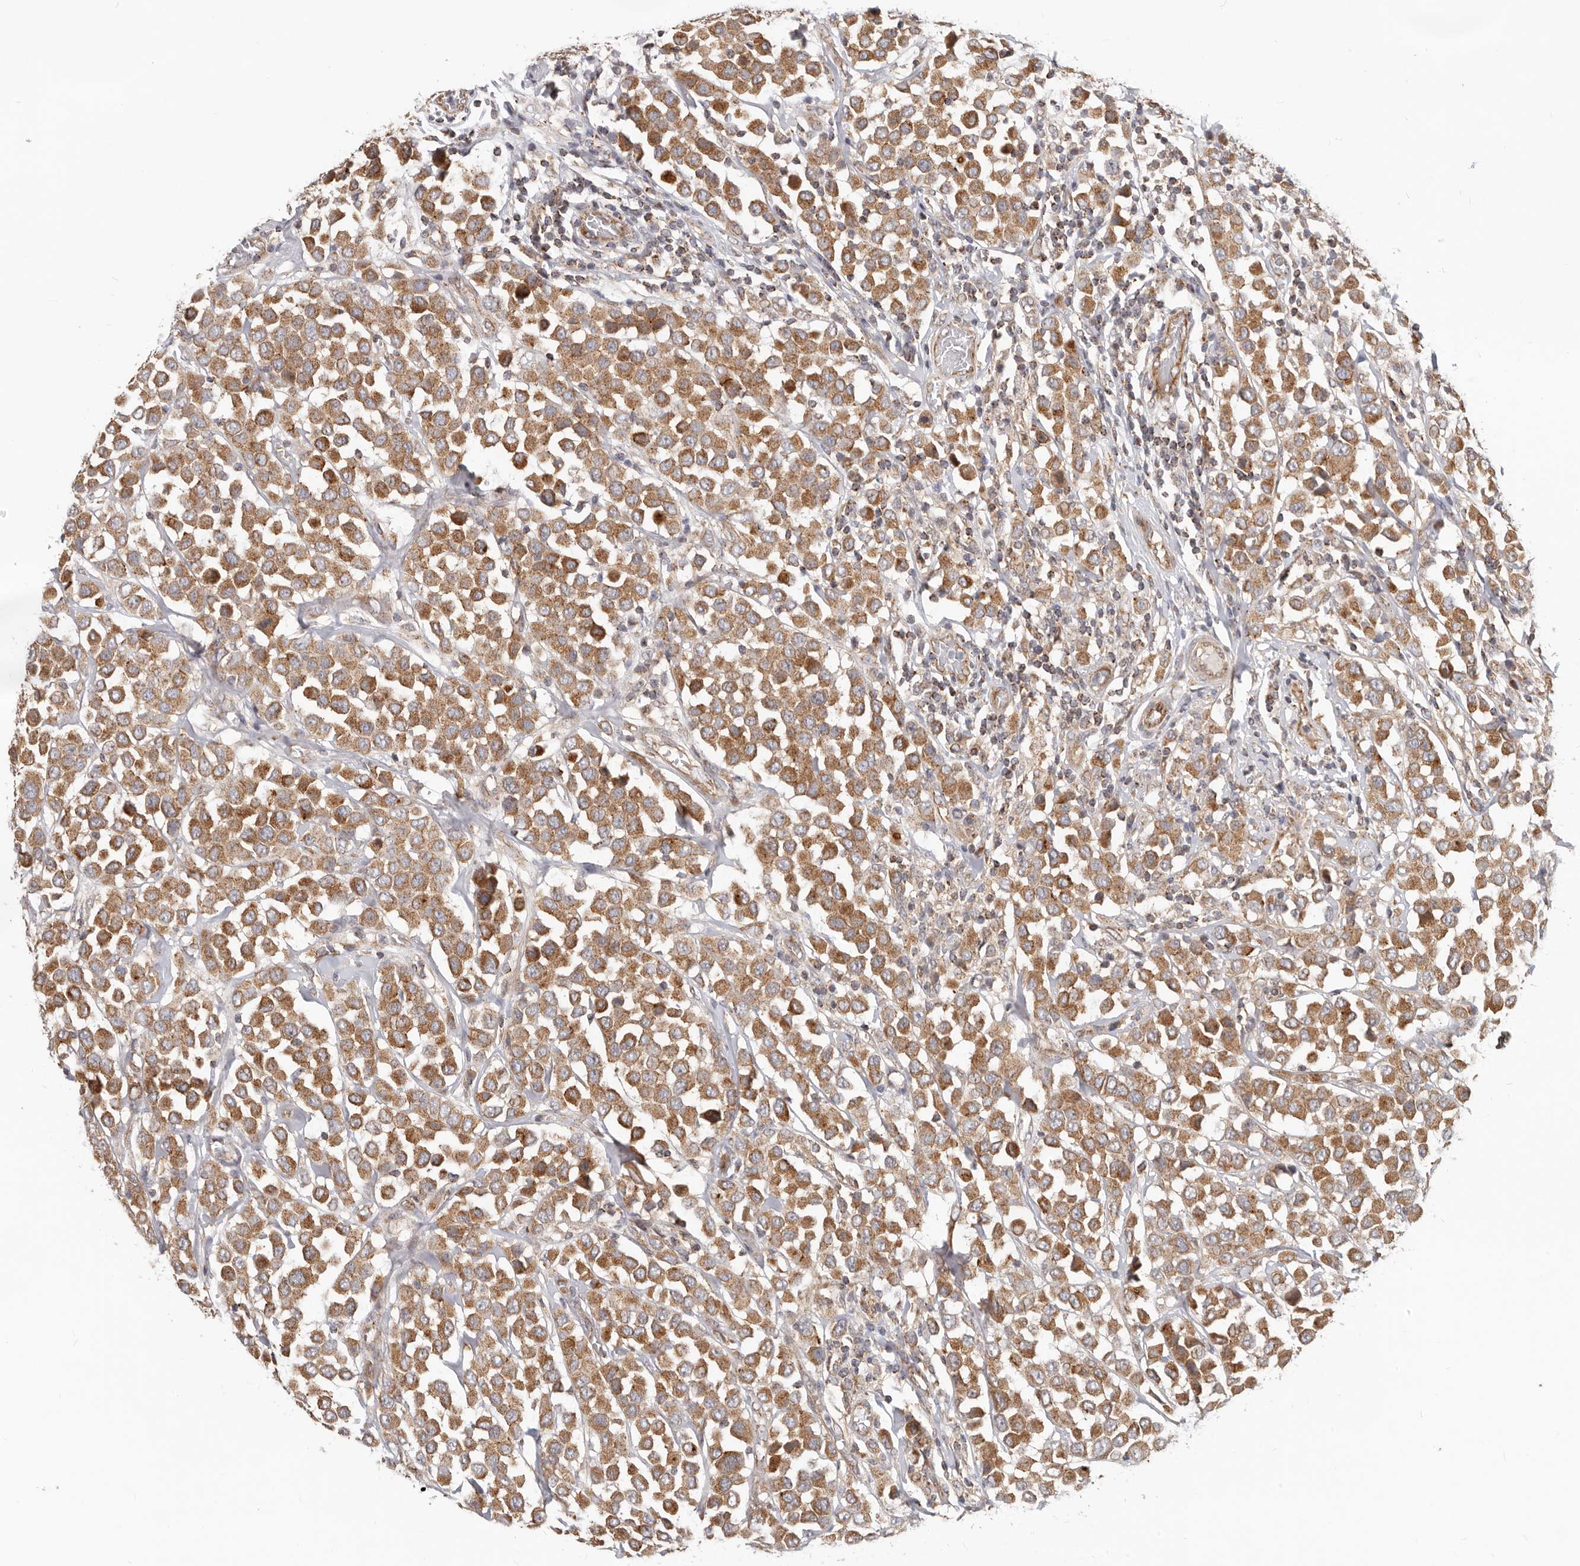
{"staining": {"intensity": "moderate", "quantity": ">75%", "location": "cytoplasmic/membranous"}, "tissue": "breast cancer", "cell_type": "Tumor cells", "image_type": "cancer", "snomed": [{"axis": "morphology", "description": "Duct carcinoma"}, {"axis": "topography", "description": "Breast"}], "caption": "A micrograph of breast cancer stained for a protein displays moderate cytoplasmic/membranous brown staining in tumor cells.", "gene": "USP49", "patient": {"sex": "female", "age": 61}}